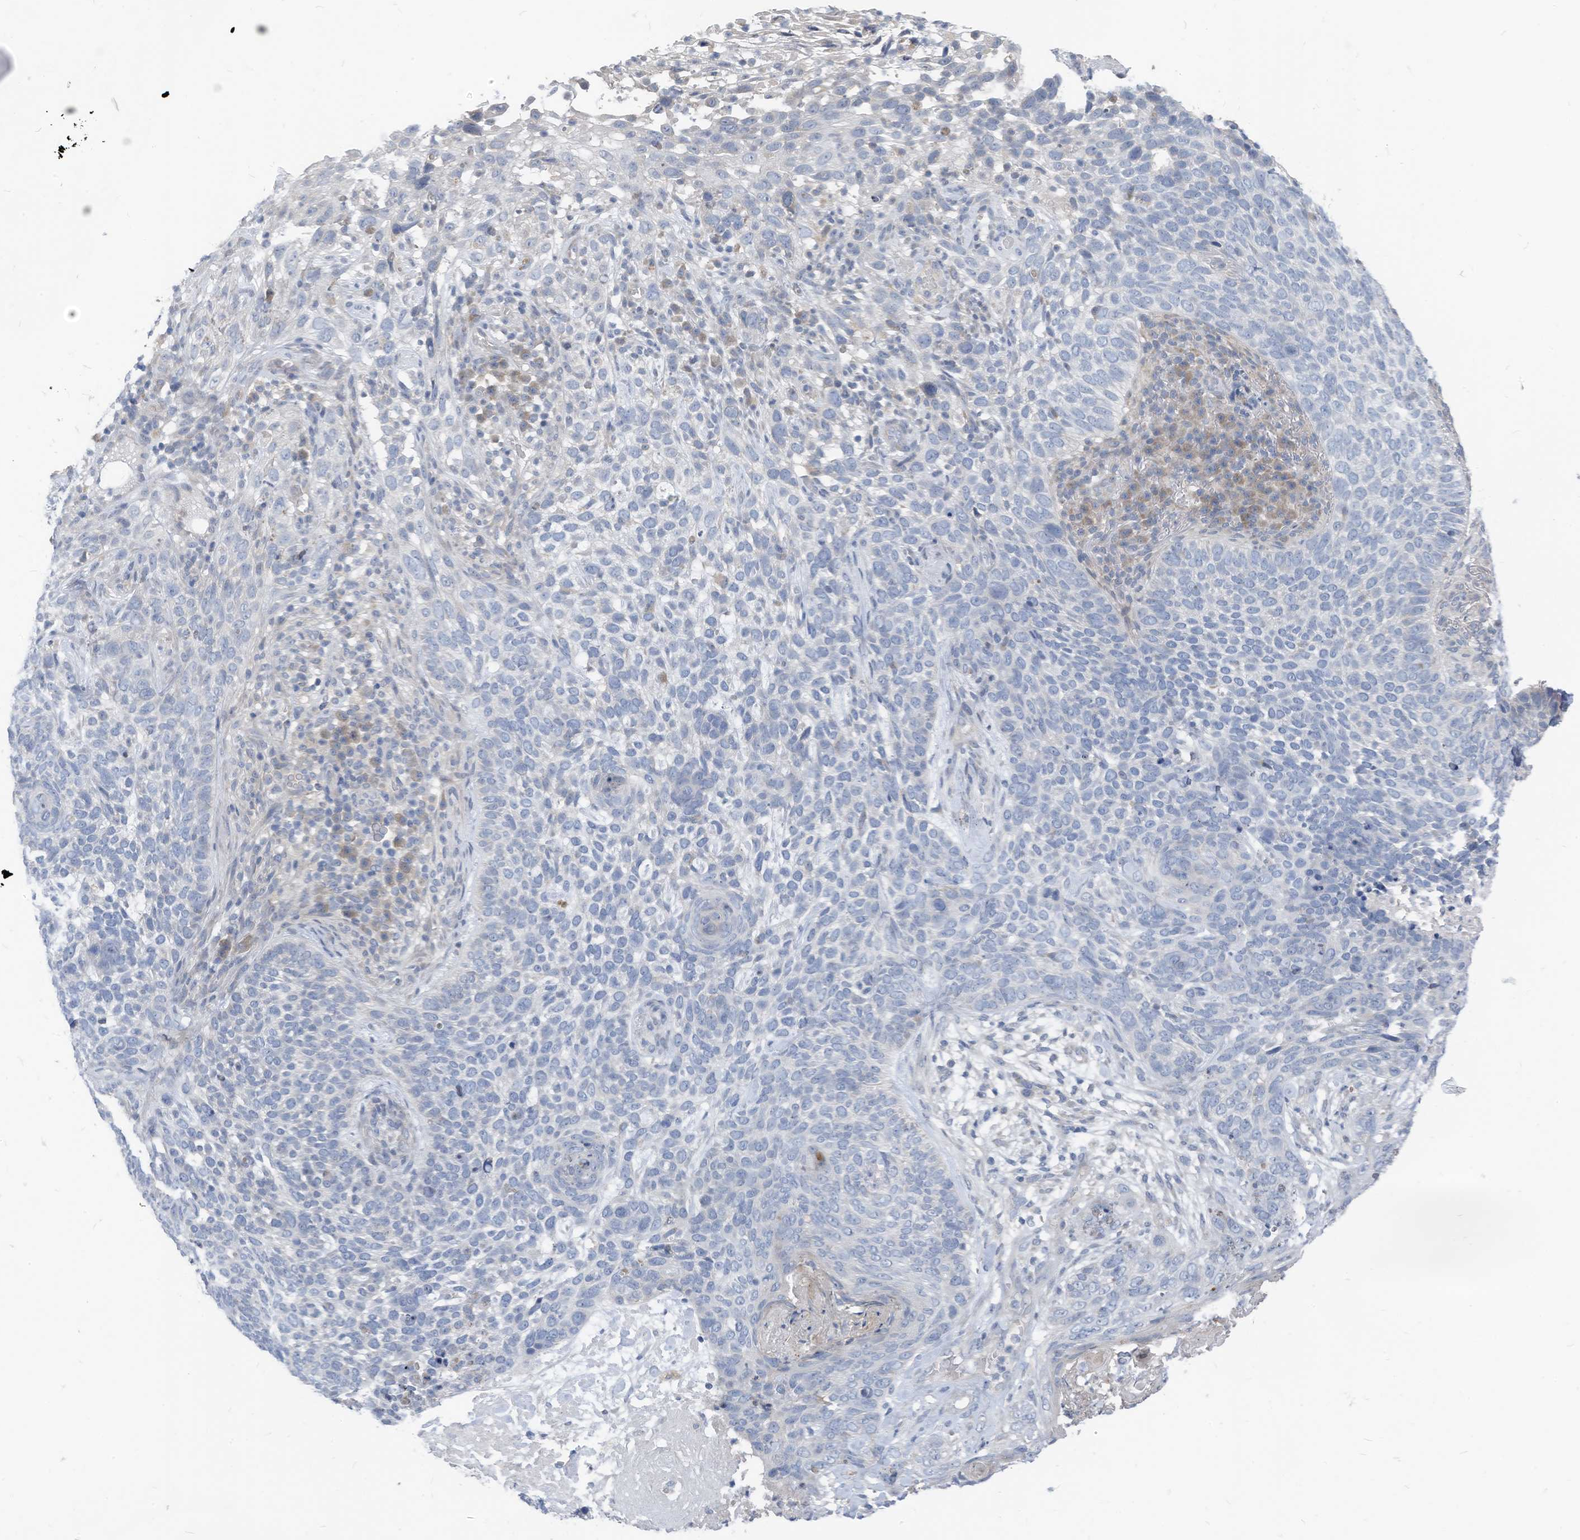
{"staining": {"intensity": "negative", "quantity": "none", "location": "none"}, "tissue": "skin cancer", "cell_type": "Tumor cells", "image_type": "cancer", "snomed": [{"axis": "morphology", "description": "Basal cell carcinoma"}, {"axis": "topography", "description": "Skin"}], "caption": "There is no significant staining in tumor cells of basal cell carcinoma (skin). (Immunohistochemistry, brightfield microscopy, high magnification).", "gene": "LDAH", "patient": {"sex": "female", "age": 64}}